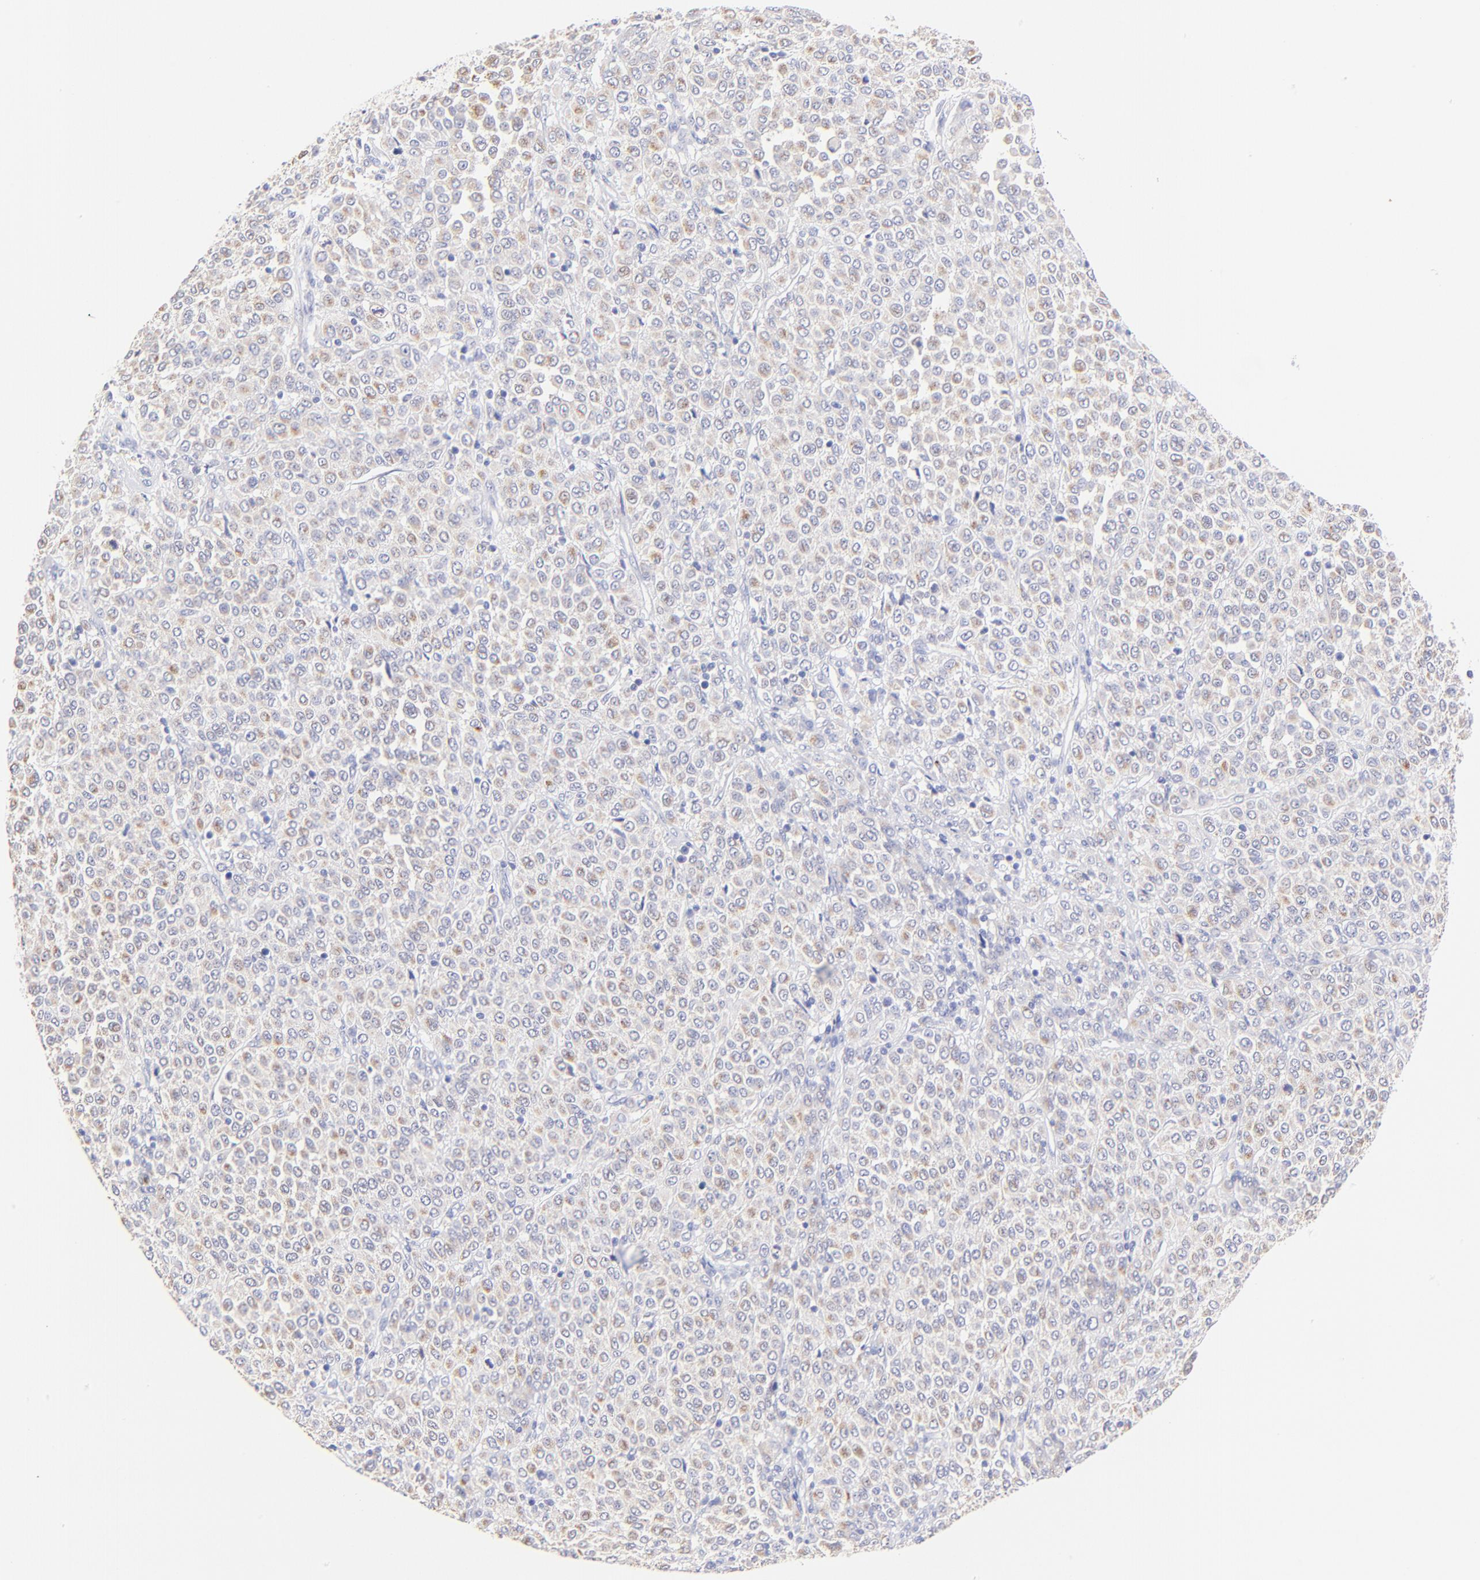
{"staining": {"intensity": "weak", "quantity": "25%-75%", "location": "cytoplasmic/membranous"}, "tissue": "melanoma", "cell_type": "Tumor cells", "image_type": "cancer", "snomed": [{"axis": "morphology", "description": "Malignant melanoma, Metastatic site"}, {"axis": "topography", "description": "Pancreas"}], "caption": "Protein positivity by IHC exhibits weak cytoplasmic/membranous positivity in about 25%-75% of tumor cells in malignant melanoma (metastatic site).", "gene": "ASB9", "patient": {"sex": "female", "age": 30}}